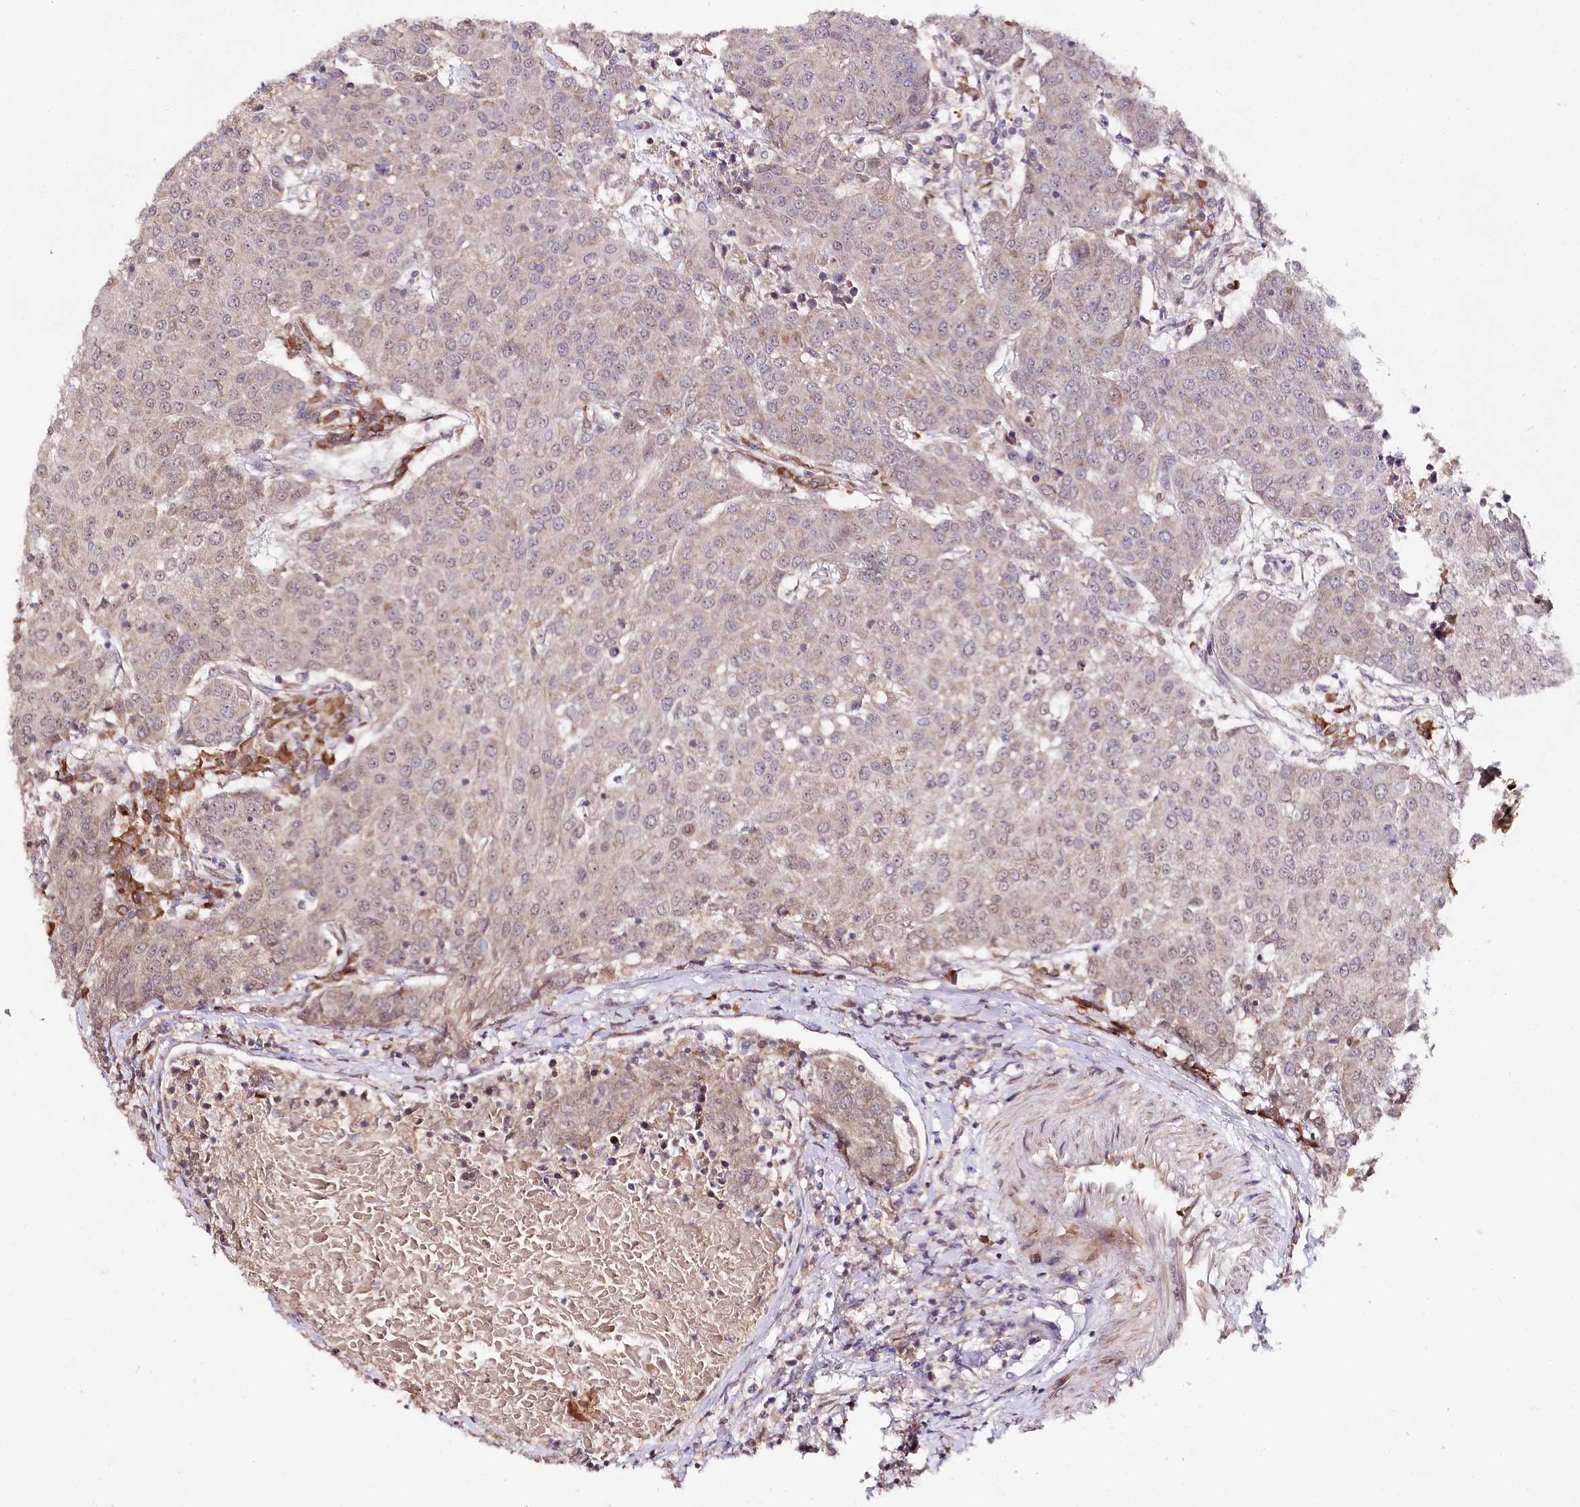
{"staining": {"intensity": "weak", "quantity": "<25%", "location": "cytoplasmic/membranous,nuclear"}, "tissue": "urothelial cancer", "cell_type": "Tumor cells", "image_type": "cancer", "snomed": [{"axis": "morphology", "description": "Urothelial carcinoma, High grade"}, {"axis": "topography", "description": "Urinary bladder"}], "caption": "Urothelial cancer was stained to show a protein in brown. There is no significant staining in tumor cells. (Stains: DAB (3,3'-diaminobenzidine) IHC with hematoxylin counter stain, Microscopy: brightfield microscopy at high magnification).", "gene": "DMP1", "patient": {"sex": "female", "age": 85}}